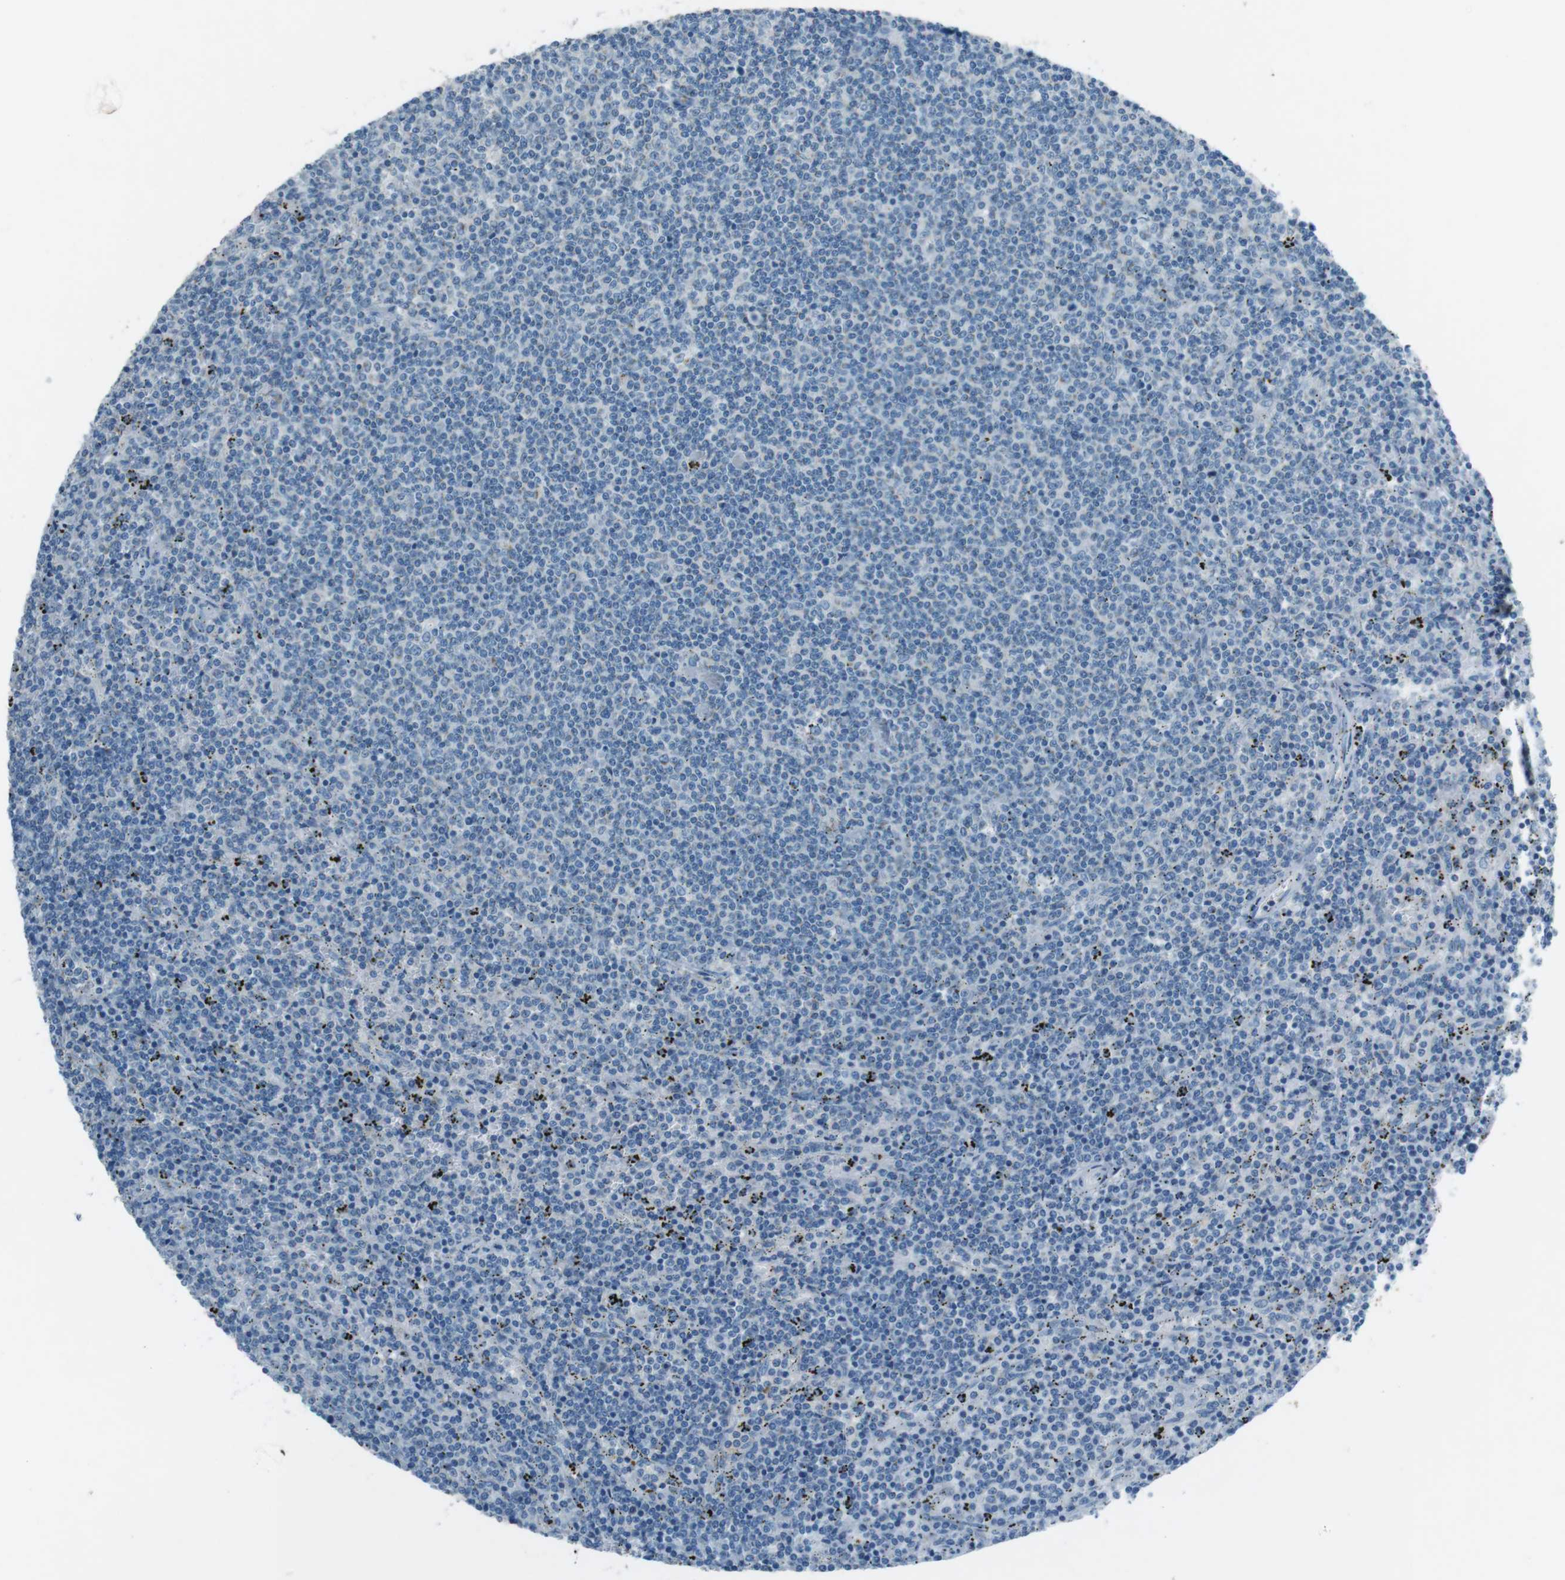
{"staining": {"intensity": "negative", "quantity": "none", "location": "none"}, "tissue": "lymphoma", "cell_type": "Tumor cells", "image_type": "cancer", "snomed": [{"axis": "morphology", "description": "Malignant lymphoma, non-Hodgkin's type, Low grade"}, {"axis": "topography", "description": "Spleen"}], "caption": "IHC photomicrograph of neoplastic tissue: human lymphoma stained with DAB reveals no significant protein positivity in tumor cells.", "gene": "TXNDC15", "patient": {"sex": "female", "age": 50}}